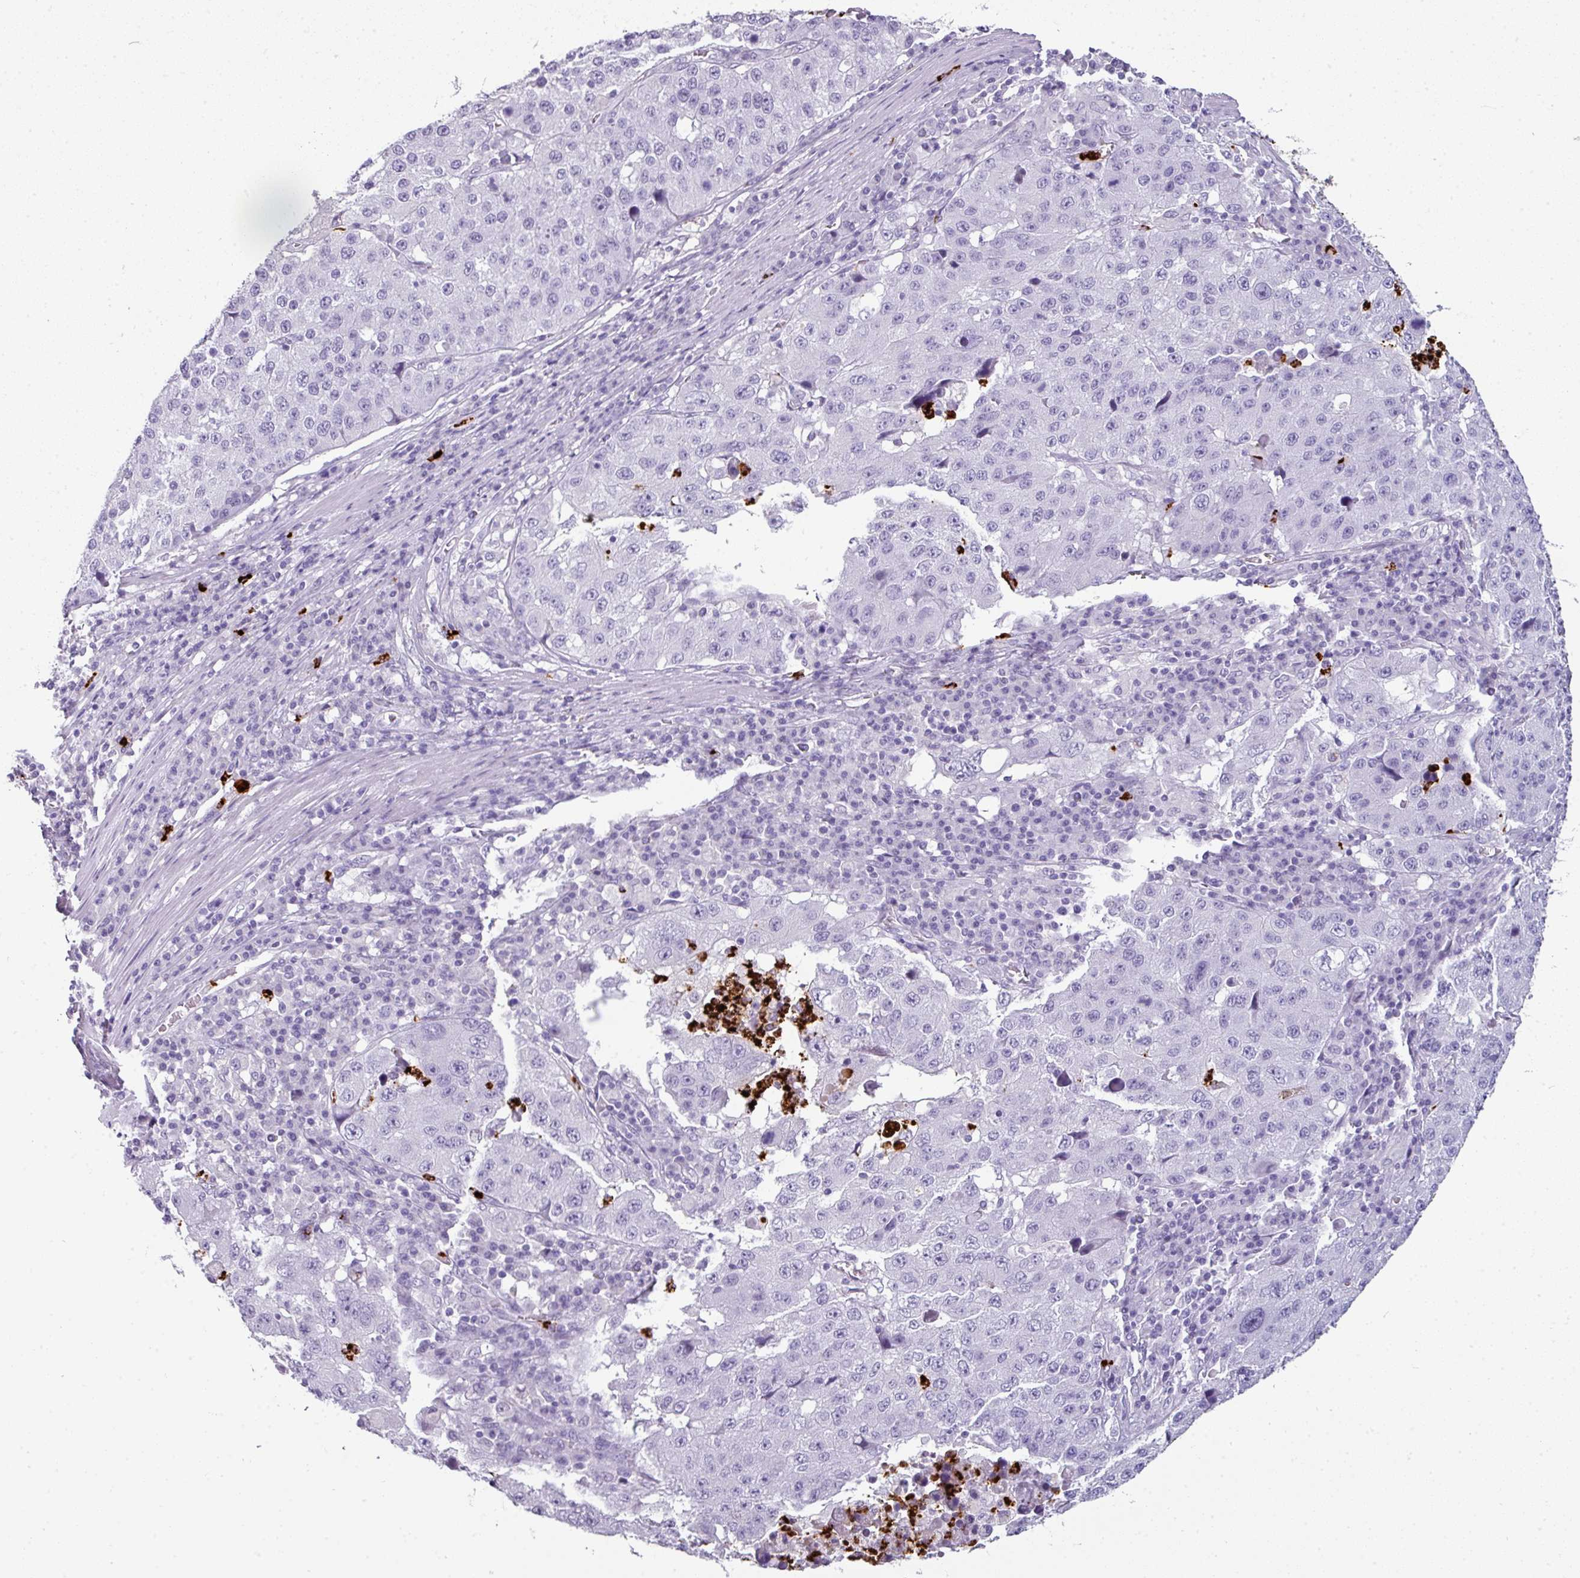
{"staining": {"intensity": "negative", "quantity": "none", "location": "none"}, "tissue": "stomach cancer", "cell_type": "Tumor cells", "image_type": "cancer", "snomed": [{"axis": "morphology", "description": "Adenocarcinoma, NOS"}, {"axis": "topography", "description": "Stomach"}], "caption": "DAB immunohistochemical staining of stomach adenocarcinoma shows no significant positivity in tumor cells.", "gene": "CTSG", "patient": {"sex": "male", "age": 71}}